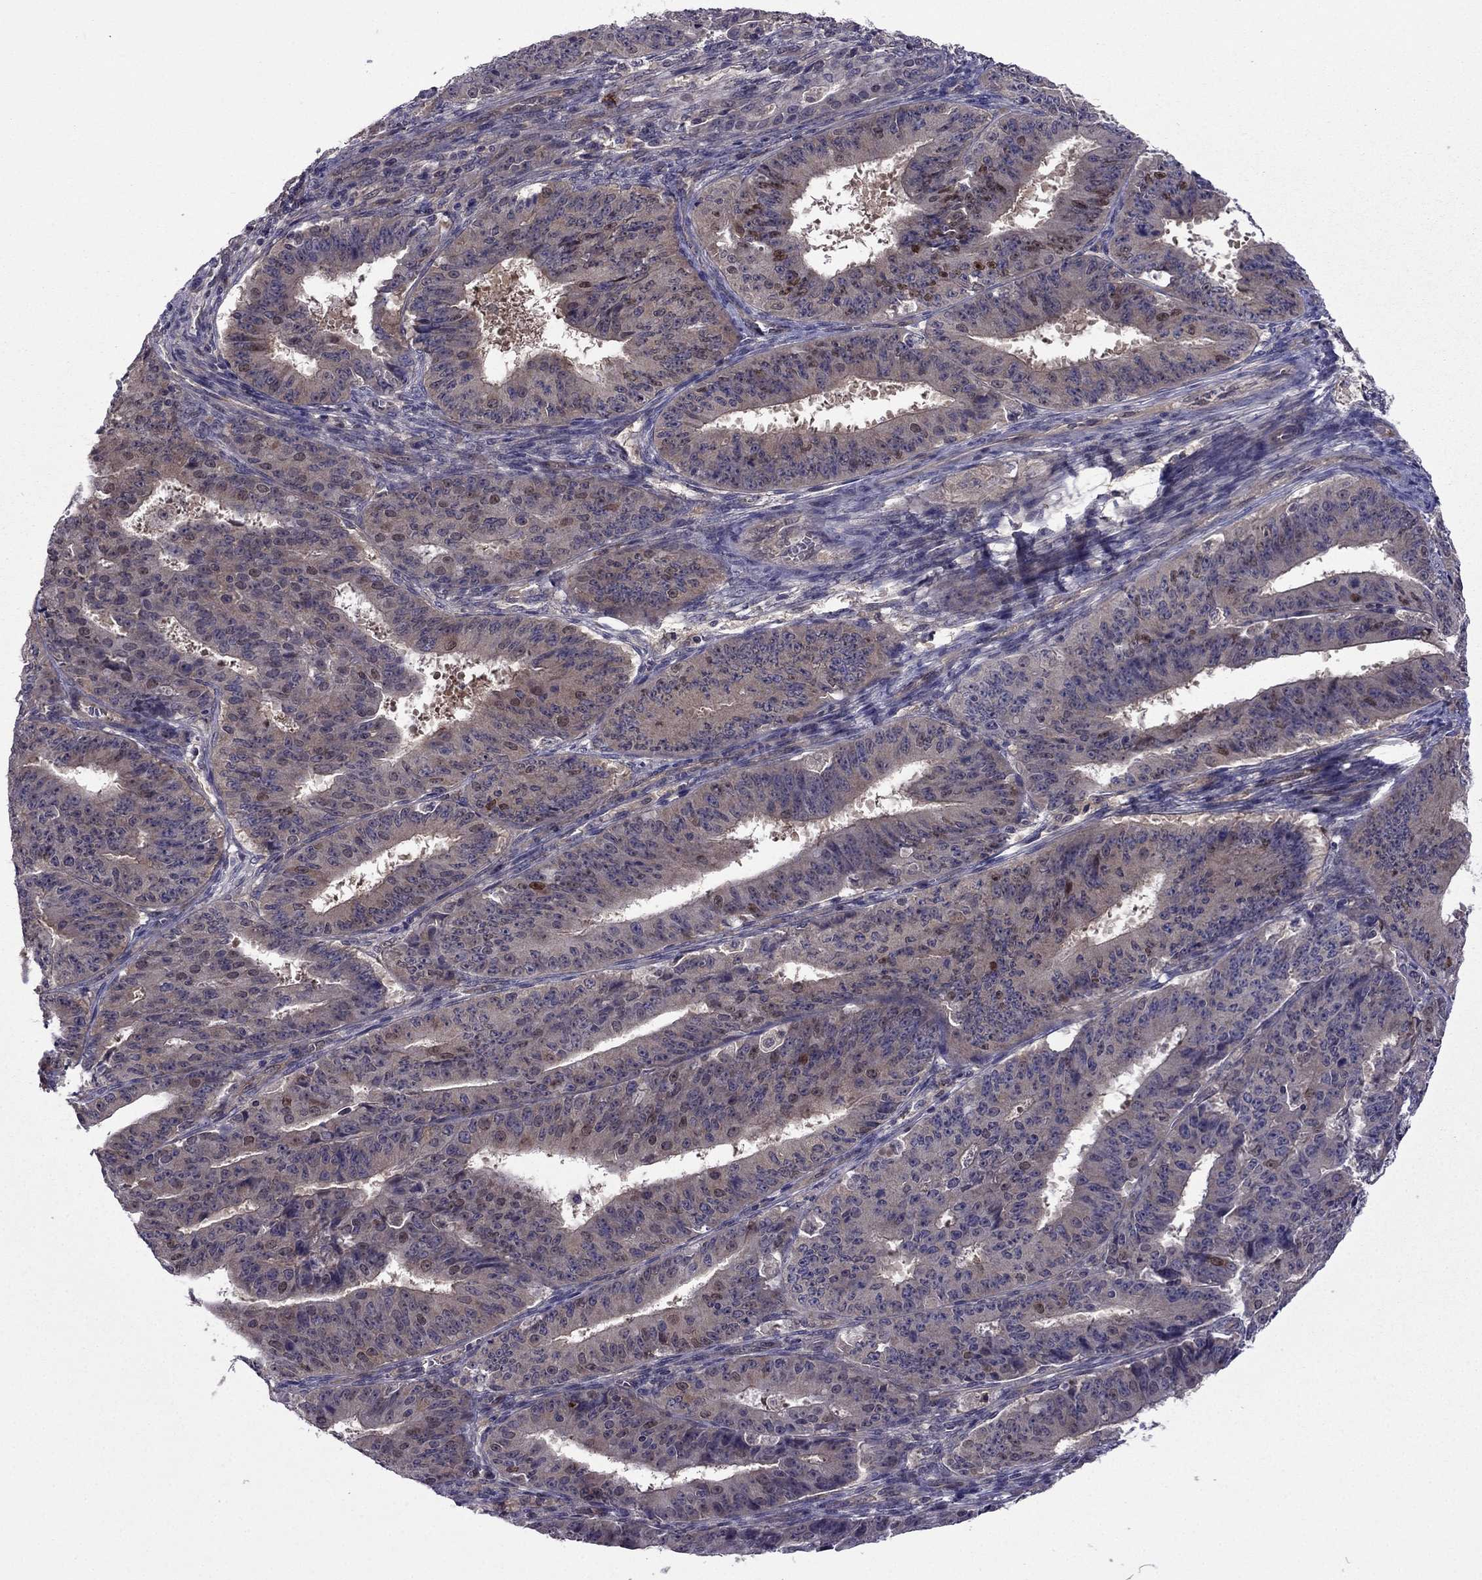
{"staining": {"intensity": "moderate", "quantity": "<25%", "location": "nuclear"}, "tissue": "ovarian cancer", "cell_type": "Tumor cells", "image_type": "cancer", "snomed": [{"axis": "morphology", "description": "Carcinoma, endometroid"}, {"axis": "topography", "description": "Ovary"}], "caption": "There is low levels of moderate nuclear positivity in tumor cells of ovarian cancer (endometroid carcinoma), as demonstrated by immunohistochemical staining (brown color).", "gene": "CDK5", "patient": {"sex": "female", "age": 42}}